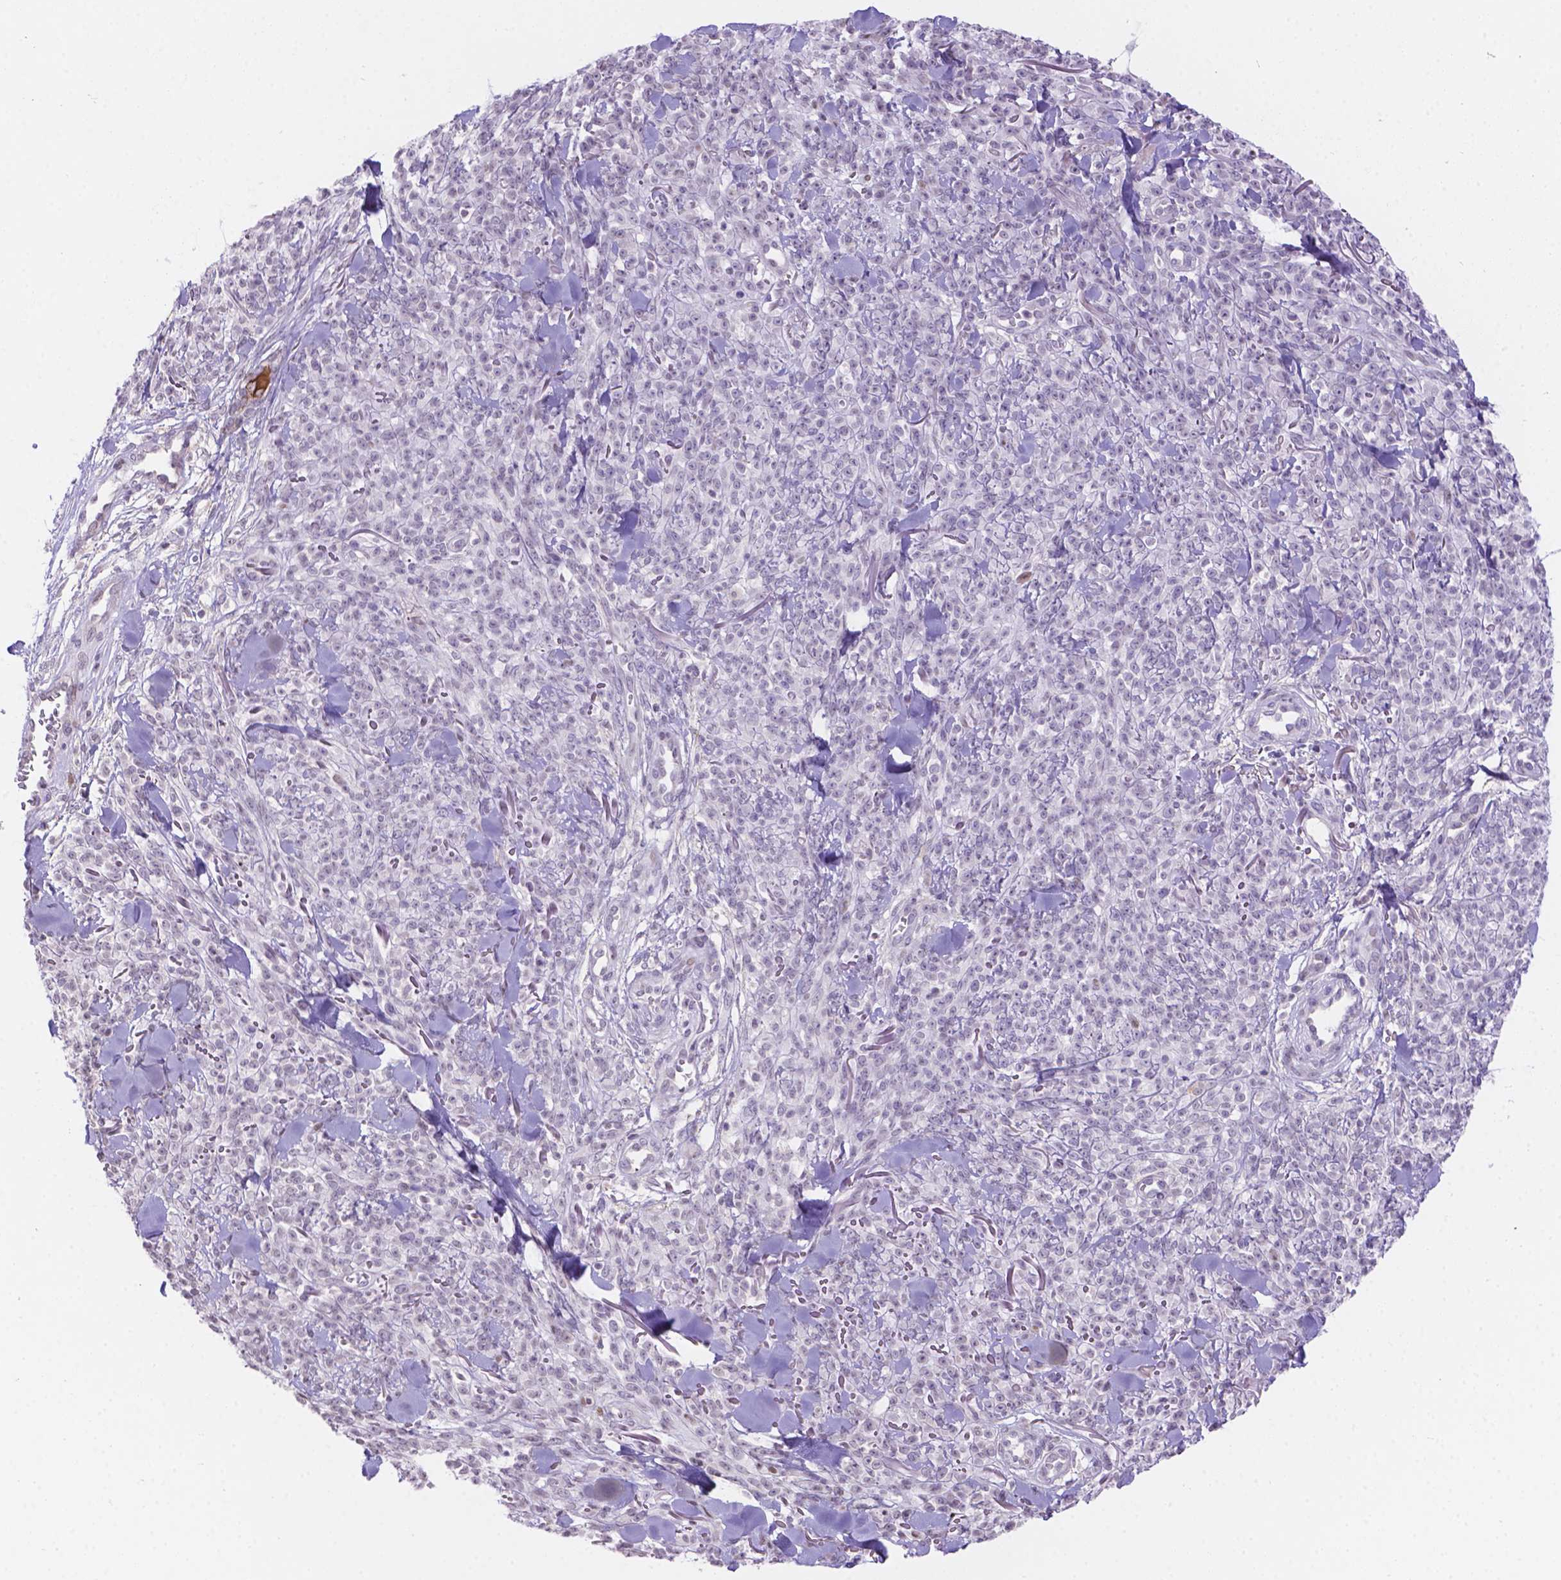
{"staining": {"intensity": "negative", "quantity": "none", "location": "none"}, "tissue": "melanoma", "cell_type": "Tumor cells", "image_type": "cancer", "snomed": [{"axis": "morphology", "description": "Malignant melanoma, NOS"}, {"axis": "topography", "description": "Skin"}, {"axis": "topography", "description": "Skin of trunk"}], "caption": "Tumor cells show no significant positivity in malignant melanoma.", "gene": "DMWD", "patient": {"sex": "male", "age": 74}}